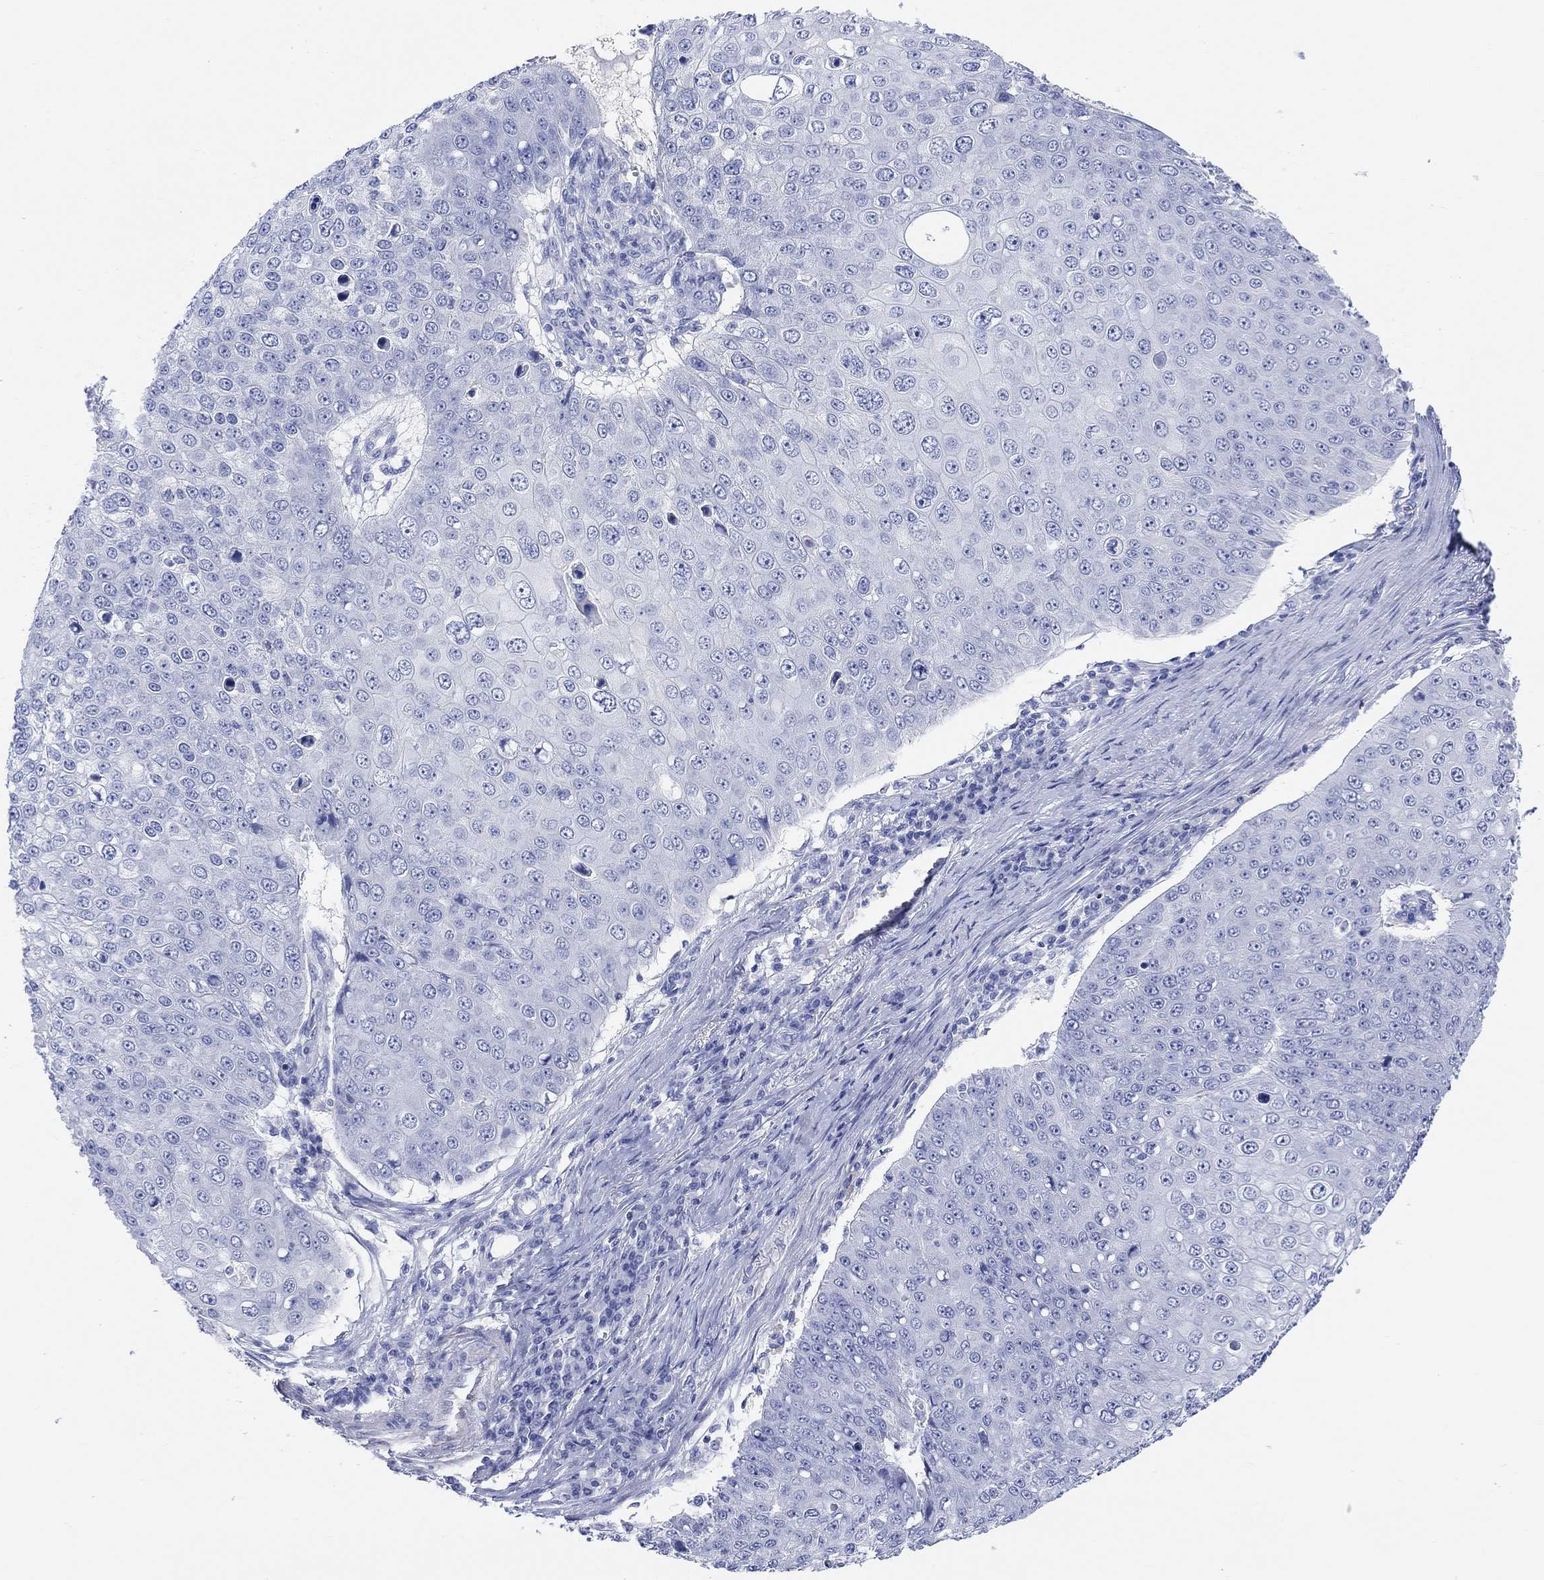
{"staining": {"intensity": "negative", "quantity": "none", "location": "none"}, "tissue": "skin cancer", "cell_type": "Tumor cells", "image_type": "cancer", "snomed": [{"axis": "morphology", "description": "Squamous cell carcinoma, NOS"}, {"axis": "topography", "description": "Skin"}], "caption": "Tumor cells show no significant expression in skin cancer (squamous cell carcinoma). (Brightfield microscopy of DAB (3,3'-diaminobenzidine) immunohistochemistry (IHC) at high magnification).", "gene": "XIRP2", "patient": {"sex": "male", "age": 71}}